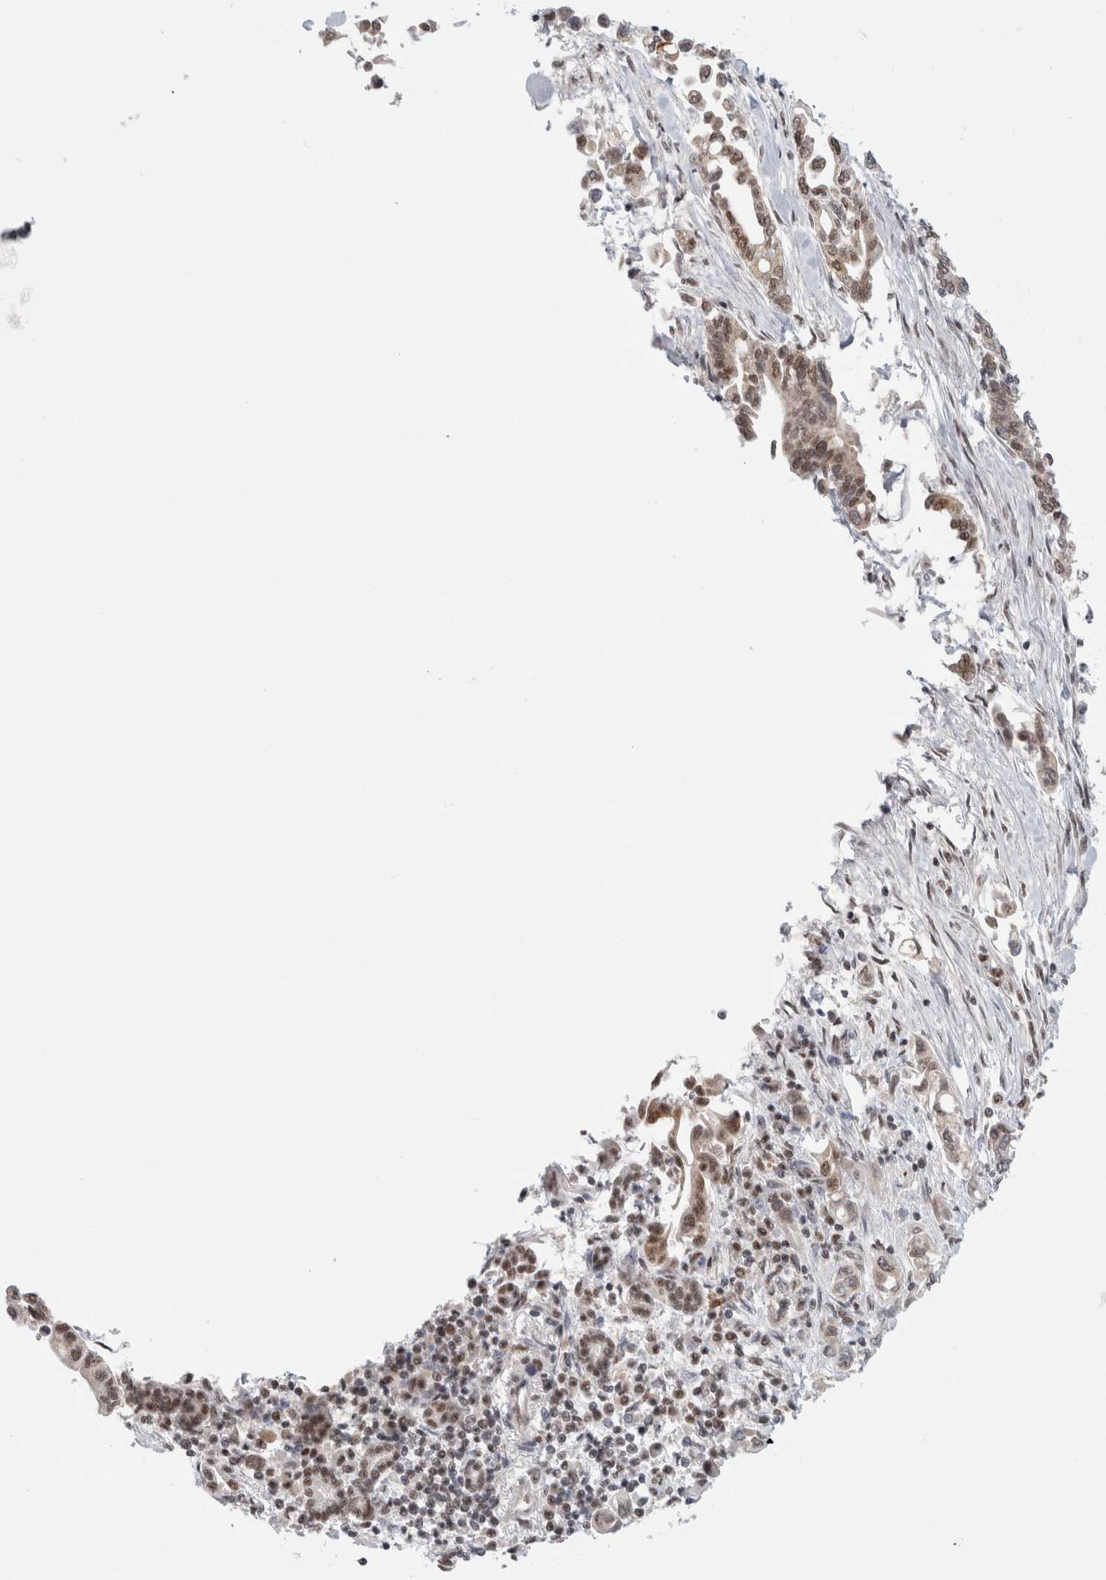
{"staining": {"intensity": "moderate", "quantity": ">75%", "location": "nuclear"}, "tissue": "pancreatic cancer", "cell_type": "Tumor cells", "image_type": "cancer", "snomed": [{"axis": "morphology", "description": "Adenocarcinoma, NOS"}, {"axis": "topography", "description": "Pancreas"}], "caption": "Moderate nuclear protein expression is identified in about >75% of tumor cells in pancreatic adenocarcinoma. (DAB IHC with brightfield microscopy, high magnification).", "gene": "TRMT12", "patient": {"sex": "female", "age": 57}}